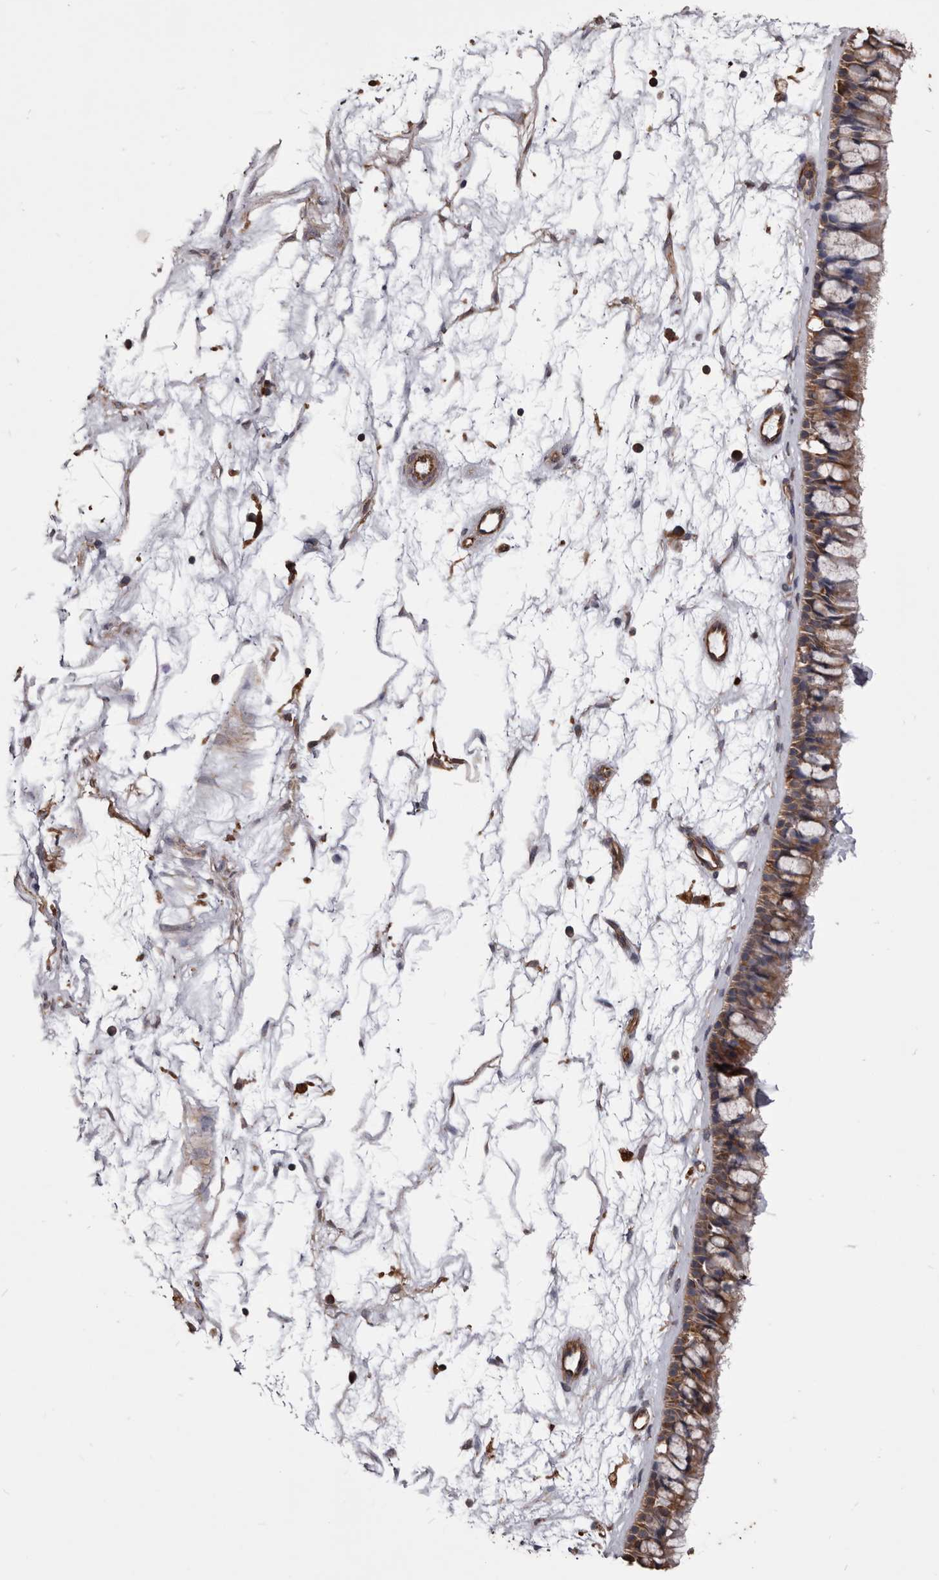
{"staining": {"intensity": "moderate", "quantity": ">75%", "location": "cytoplasmic/membranous"}, "tissue": "nasopharynx", "cell_type": "Respiratory epithelial cells", "image_type": "normal", "snomed": [{"axis": "morphology", "description": "Normal tissue, NOS"}, {"axis": "topography", "description": "Nasopharynx"}], "caption": "IHC of normal nasopharynx demonstrates medium levels of moderate cytoplasmic/membranous positivity in about >75% of respiratory epithelial cells. (DAB IHC, brown staining for protein, blue staining for nuclei).", "gene": "CEP104", "patient": {"sex": "male", "age": 64}}